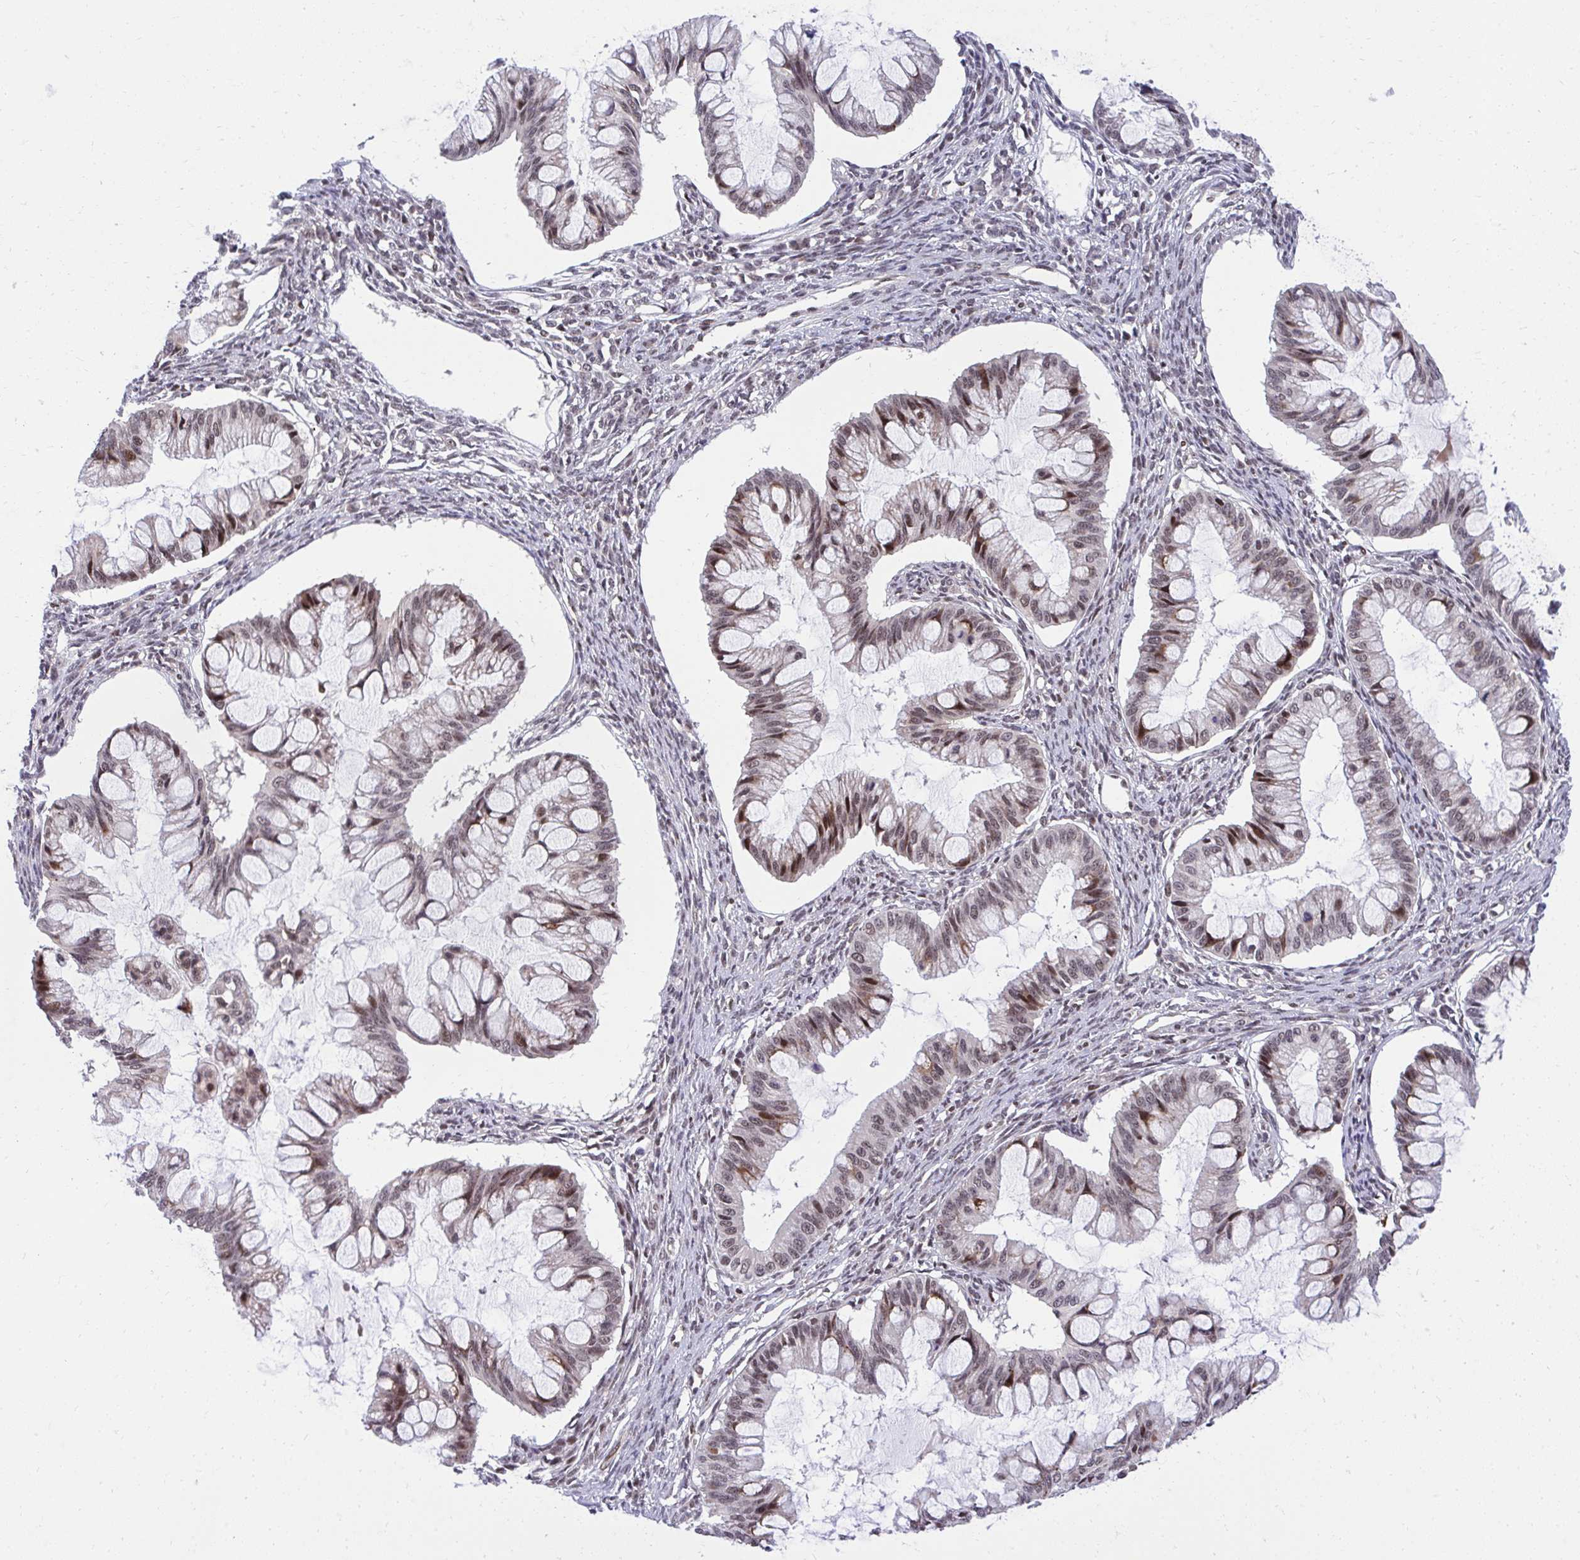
{"staining": {"intensity": "moderate", "quantity": ">75%", "location": "nuclear"}, "tissue": "ovarian cancer", "cell_type": "Tumor cells", "image_type": "cancer", "snomed": [{"axis": "morphology", "description": "Cystadenocarcinoma, mucinous, NOS"}, {"axis": "topography", "description": "Ovary"}], "caption": "Immunohistochemical staining of human ovarian cancer (mucinous cystadenocarcinoma) exhibits medium levels of moderate nuclear protein positivity in about >75% of tumor cells. The protein is stained brown, and the nuclei are stained in blue (DAB IHC with brightfield microscopy, high magnification).", "gene": "HOXA4", "patient": {"sex": "female", "age": 73}}